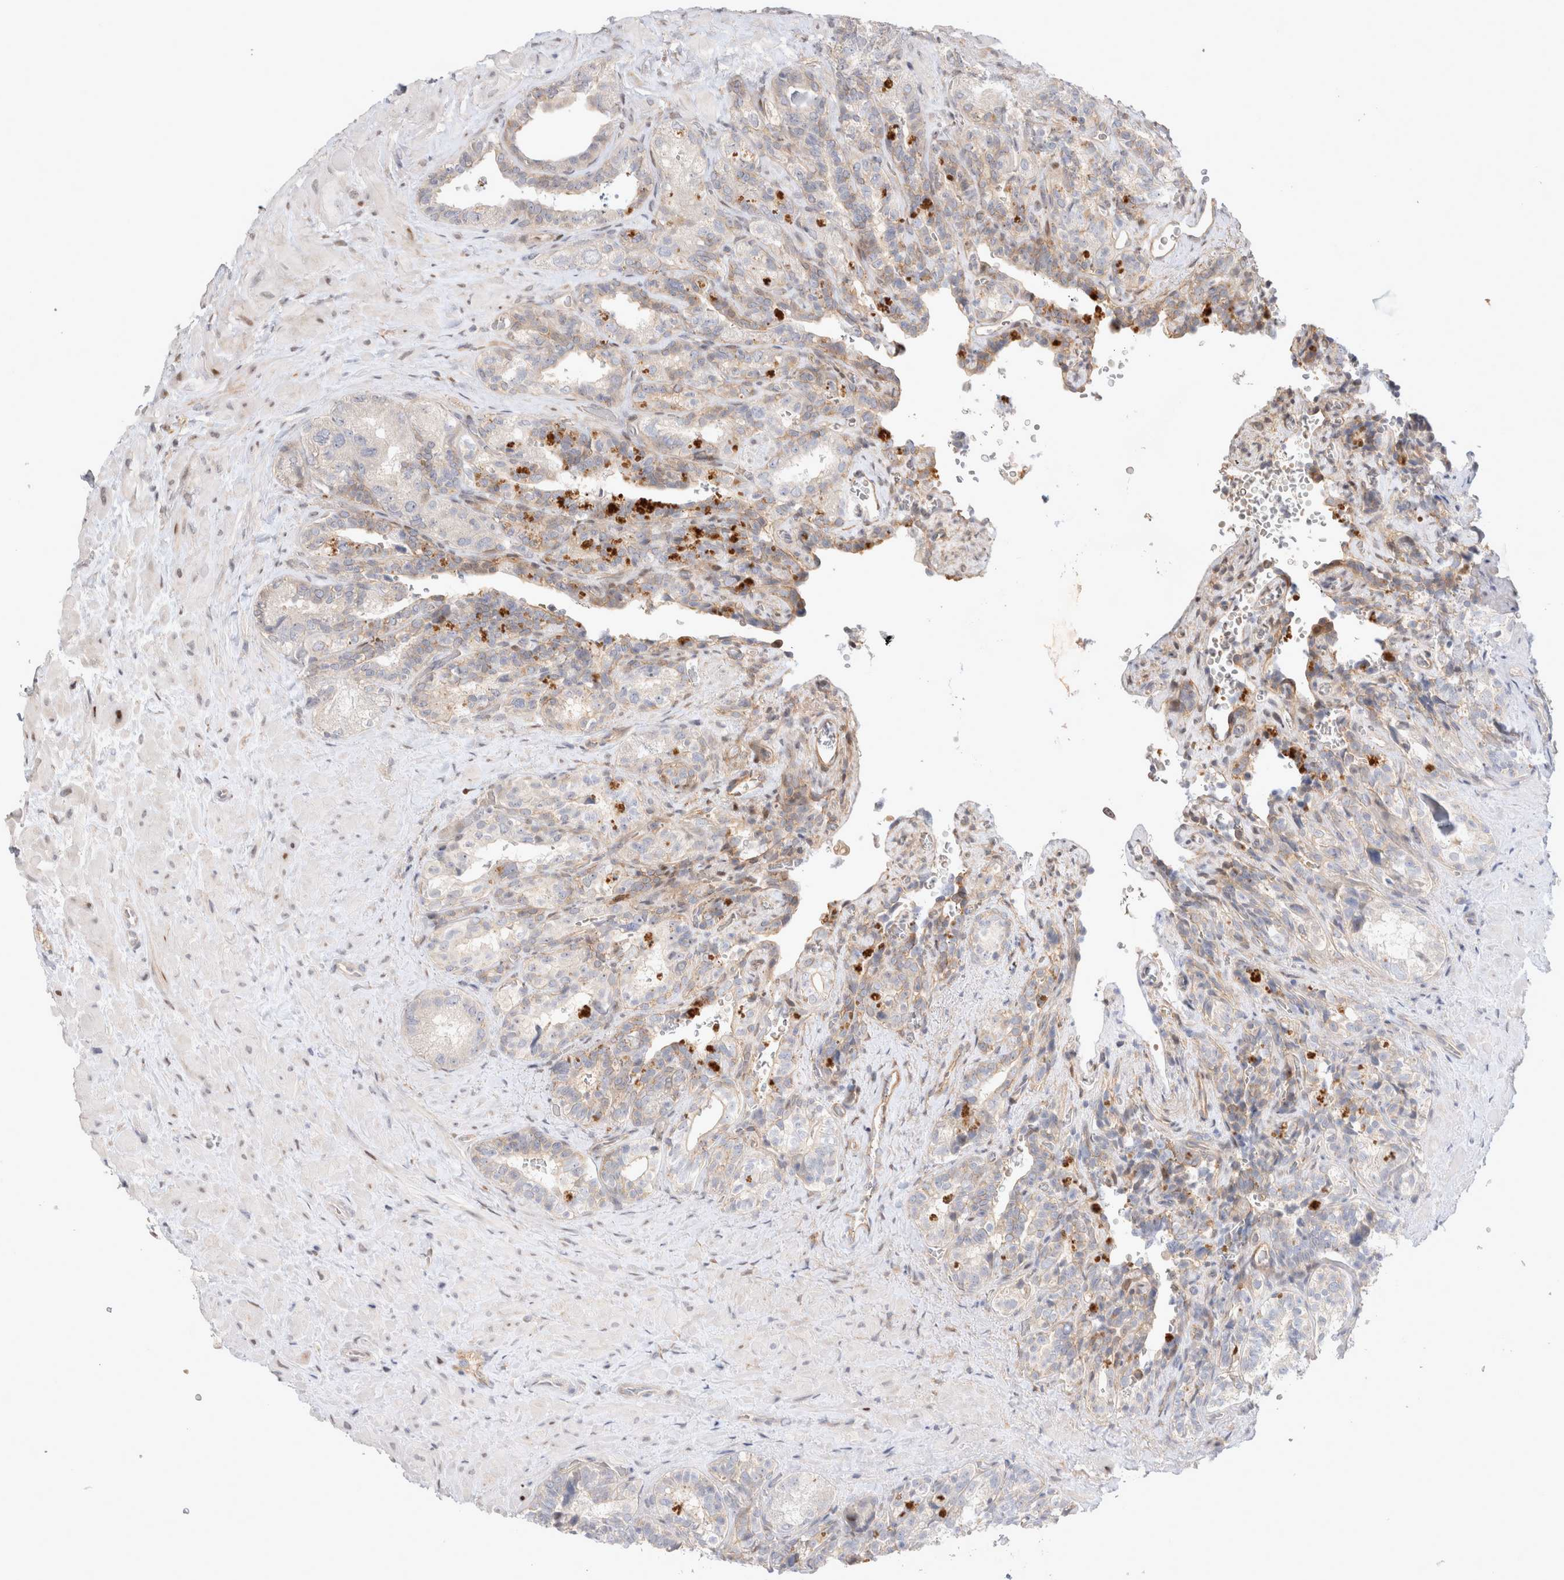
{"staining": {"intensity": "moderate", "quantity": "<25%", "location": "nuclear"}, "tissue": "seminal vesicle", "cell_type": "Glandular cells", "image_type": "normal", "snomed": [{"axis": "morphology", "description": "Normal tissue, NOS"}, {"axis": "topography", "description": "Prostate"}, {"axis": "topography", "description": "Seminal veicle"}], "caption": "IHC of unremarkable seminal vesicle demonstrates low levels of moderate nuclear staining in about <25% of glandular cells. Nuclei are stained in blue.", "gene": "TCF4", "patient": {"sex": "male", "age": 67}}